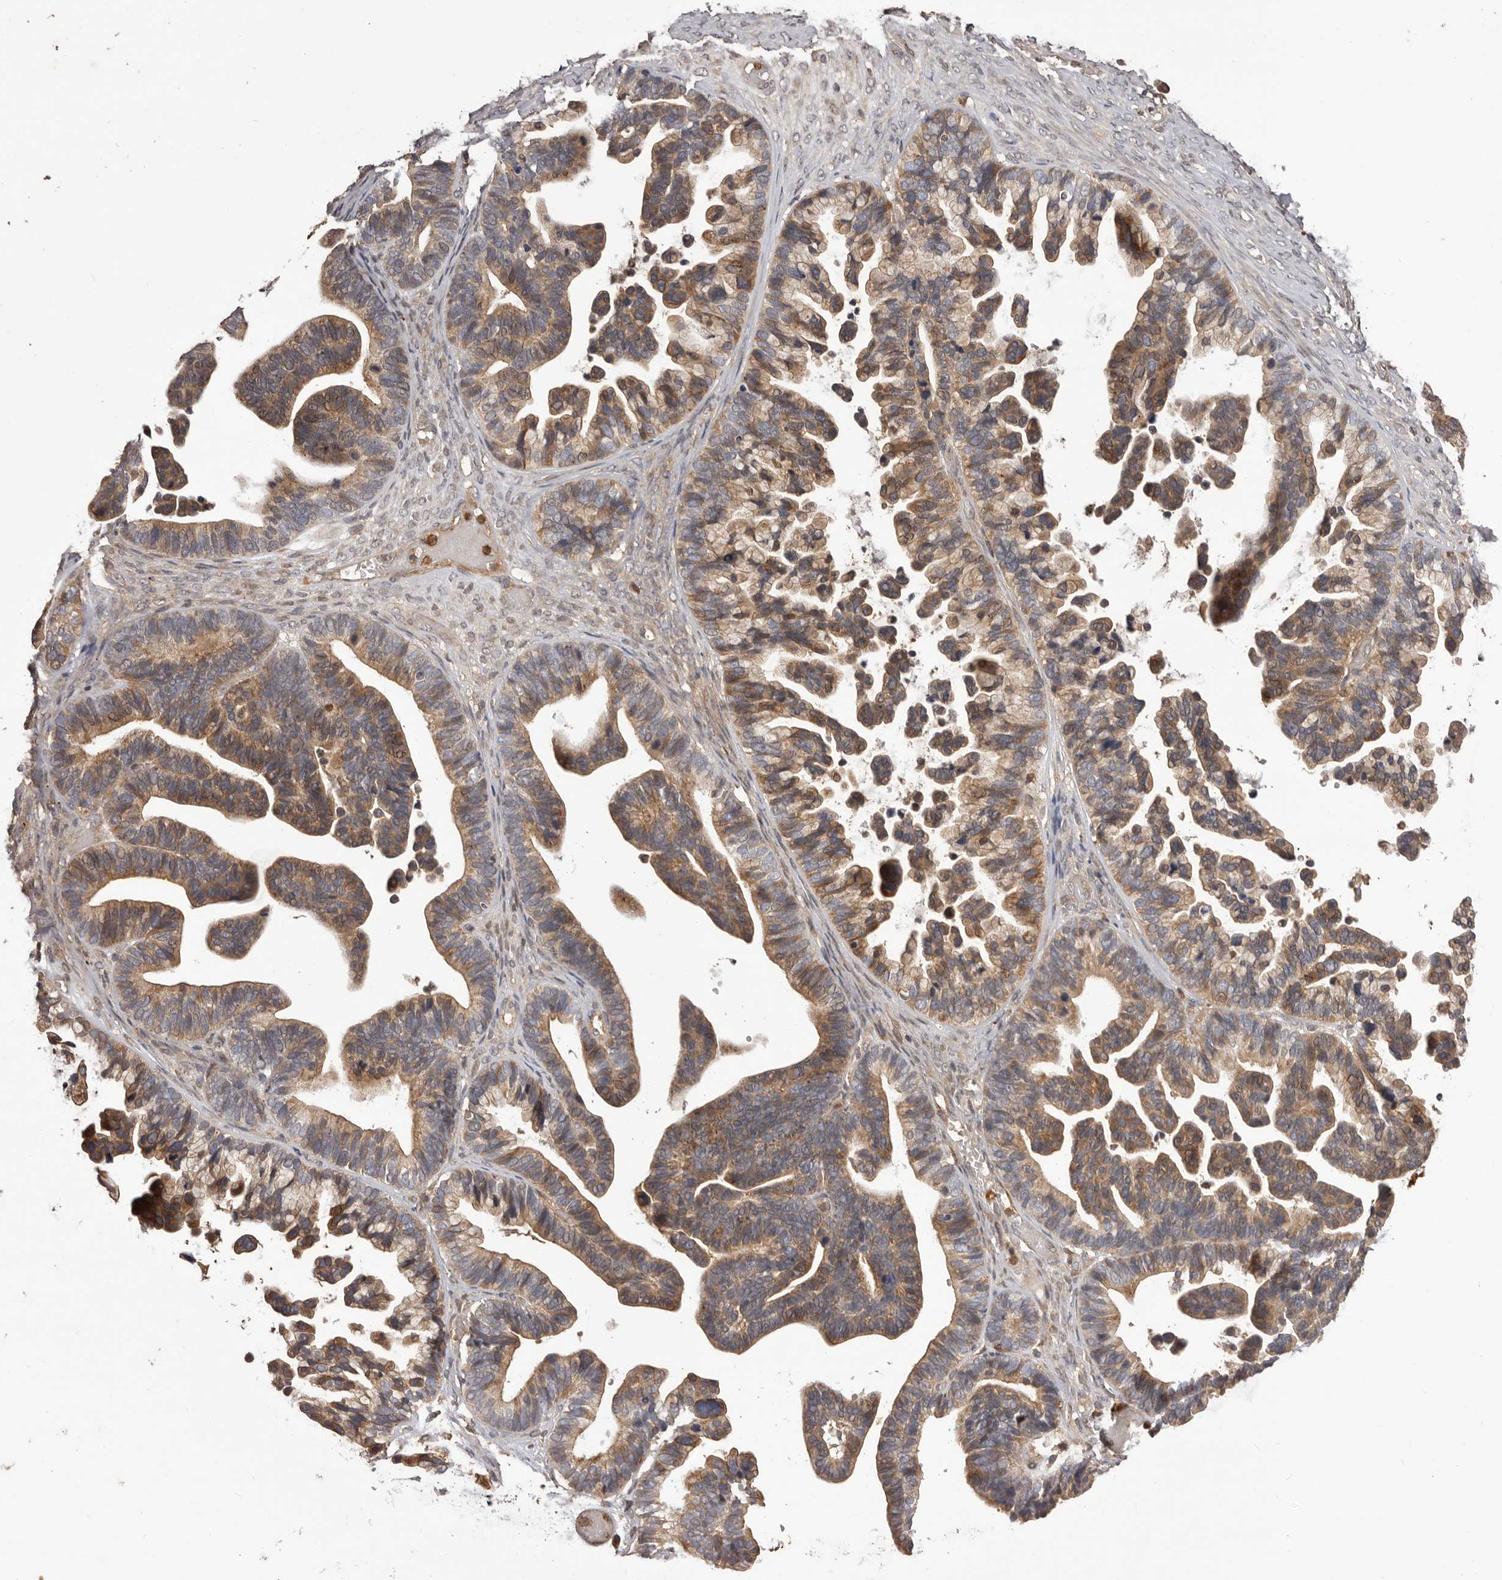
{"staining": {"intensity": "moderate", "quantity": ">75%", "location": "cytoplasmic/membranous"}, "tissue": "ovarian cancer", "cell_type": "Tumor cells", "image_type": "cancer", "snomed": [{"axis": "morphology", "description": "Cystadenocarcinoma, serous, NOS"}, {"axis": "topography", "description": "Ovary"}], "caption": "Human ovarian cancer stained for a protein (brown) exhibits moderate cytoplasmic/membranous positive staining in approximately >75% of tumor cells.", "gene": "GLIPR2", "patient": {"sex": "female", "age": 56}}